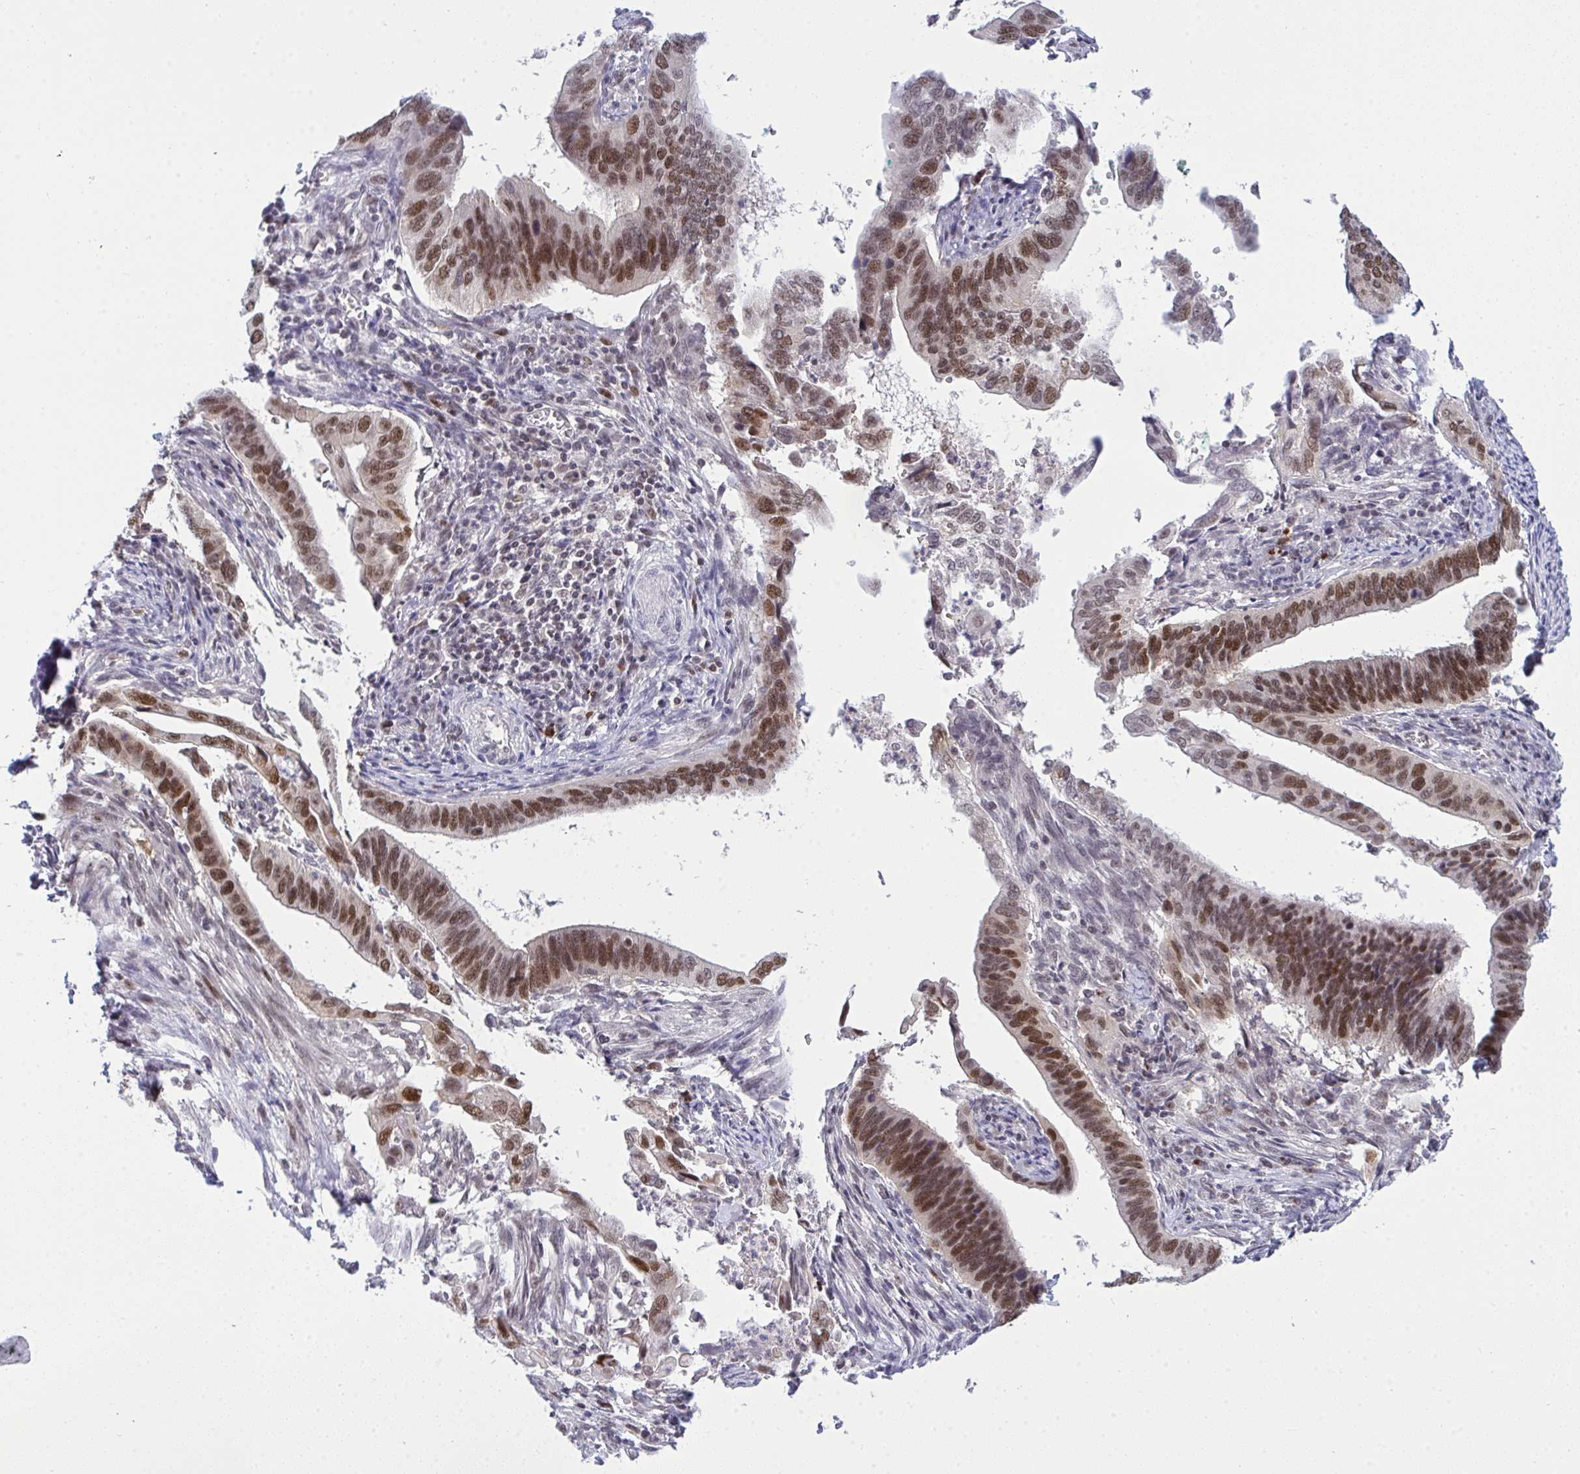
{"staining": {"intensity": "moderate", "quantity": ">75%", "location": "nuclear"}, "tissue": "cervical cancer", "cell_type": "Tumor cells", "image_type": "cancer", "snomed": [{"axis": "morphology", "description": "Adenocarcinoma, NOS"}, {"axis": "topography", "description": "Cervix"}], "caption": "IHC (DAB (3,3'-diaminobenzidine)) staining of cervical adenocarcinoma exhibits moderate nuclear protein positivity in about >75% of tumor cells.", "gene": "RFC4", "patient": {"sex": "female", "age": 42}}